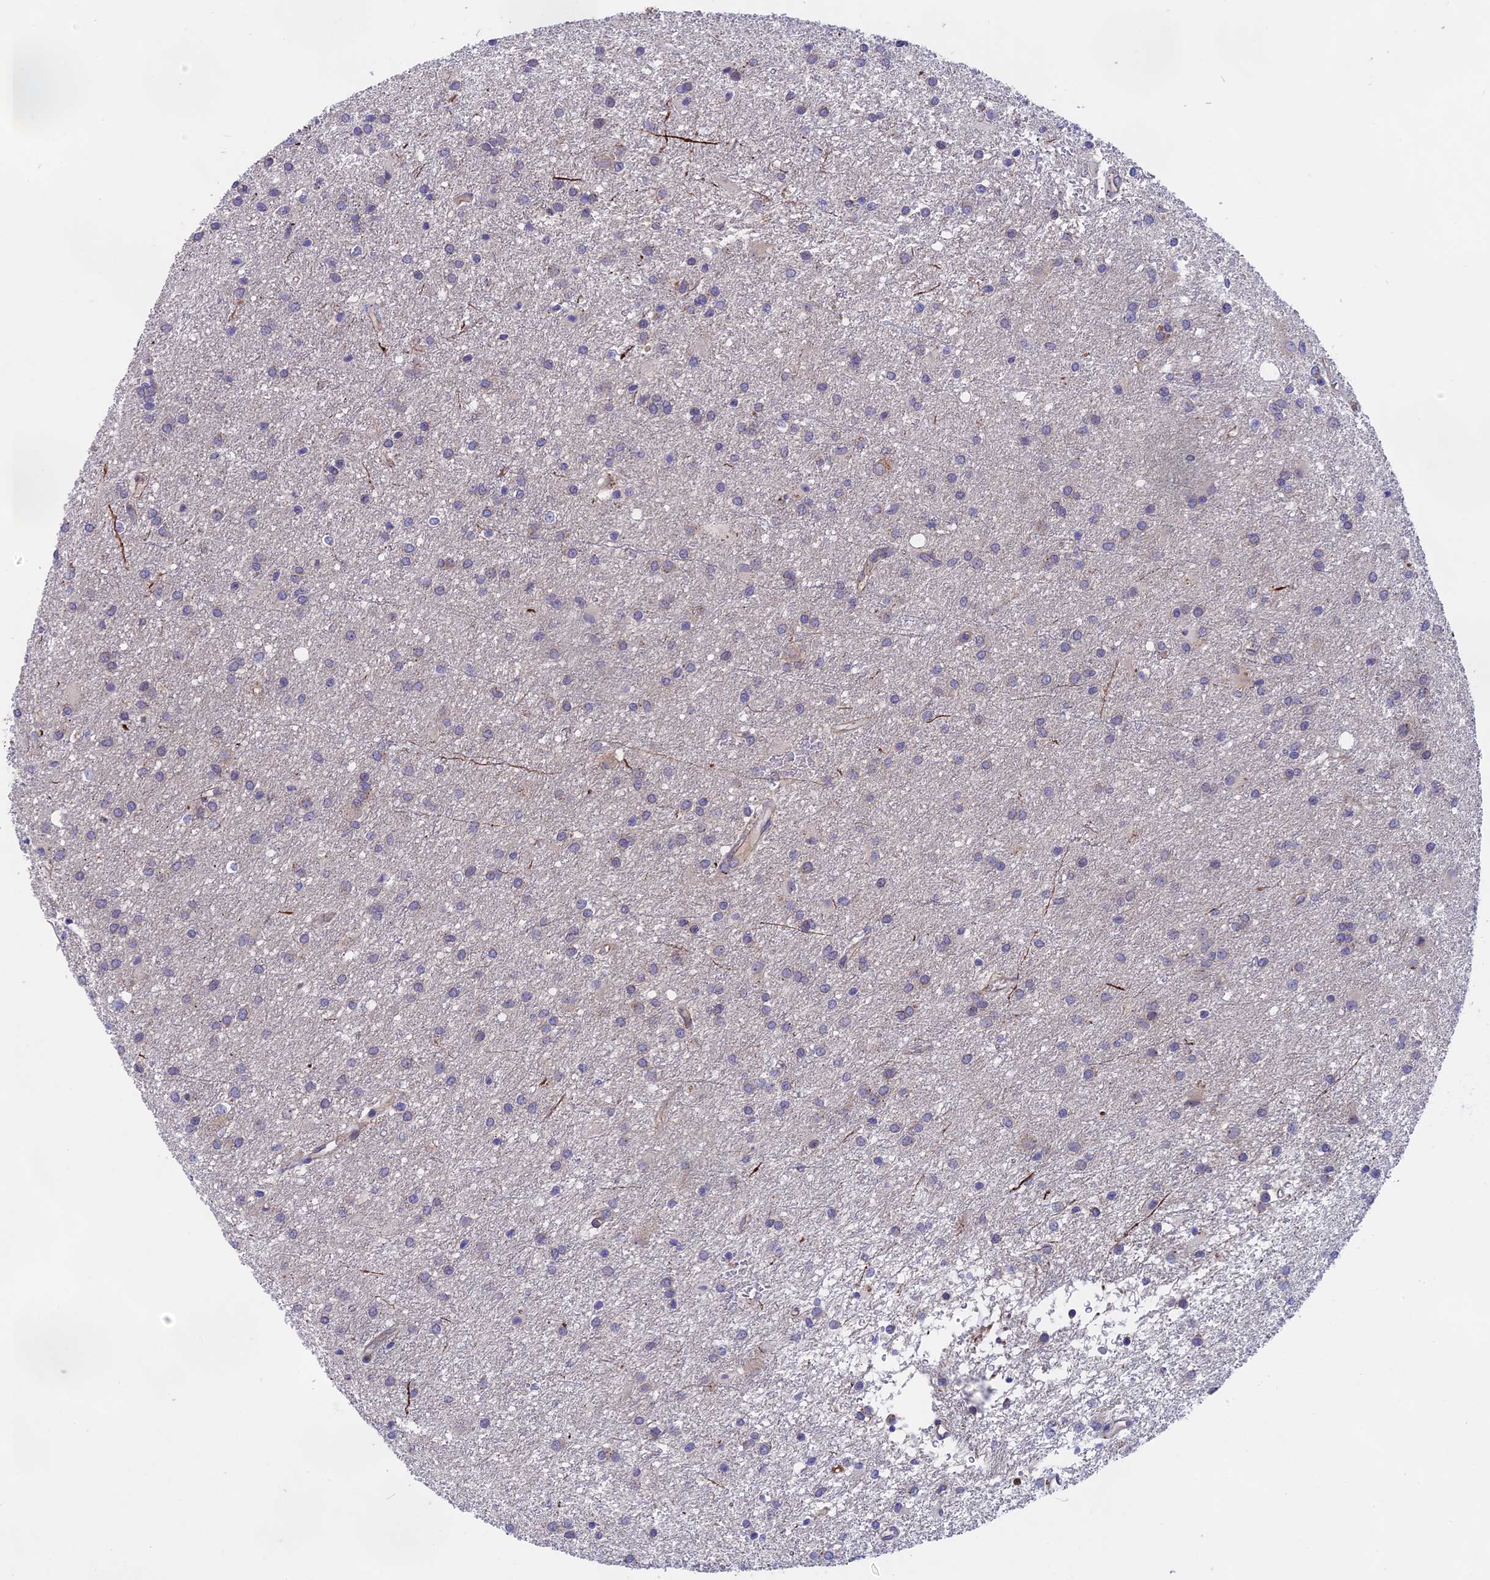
{"staining": {"intensity": "negative", "quantity": "none", "location": "none"}, "tissue": "glioma", "cell_type": "Tumor cells", "image_type": "cancer", "snomed": [{"axis": "morphology", "description": "Glioma, malignant, High grade"}, {"axis": "topography", "description": "Brain"}], "caption": "High-grade glioma (malignant) was stained to show a protein in brown. There is no significant positivity in tumor cells.", "gene": "TENT4B", "patient": {"sex": "female", "age": 50}}